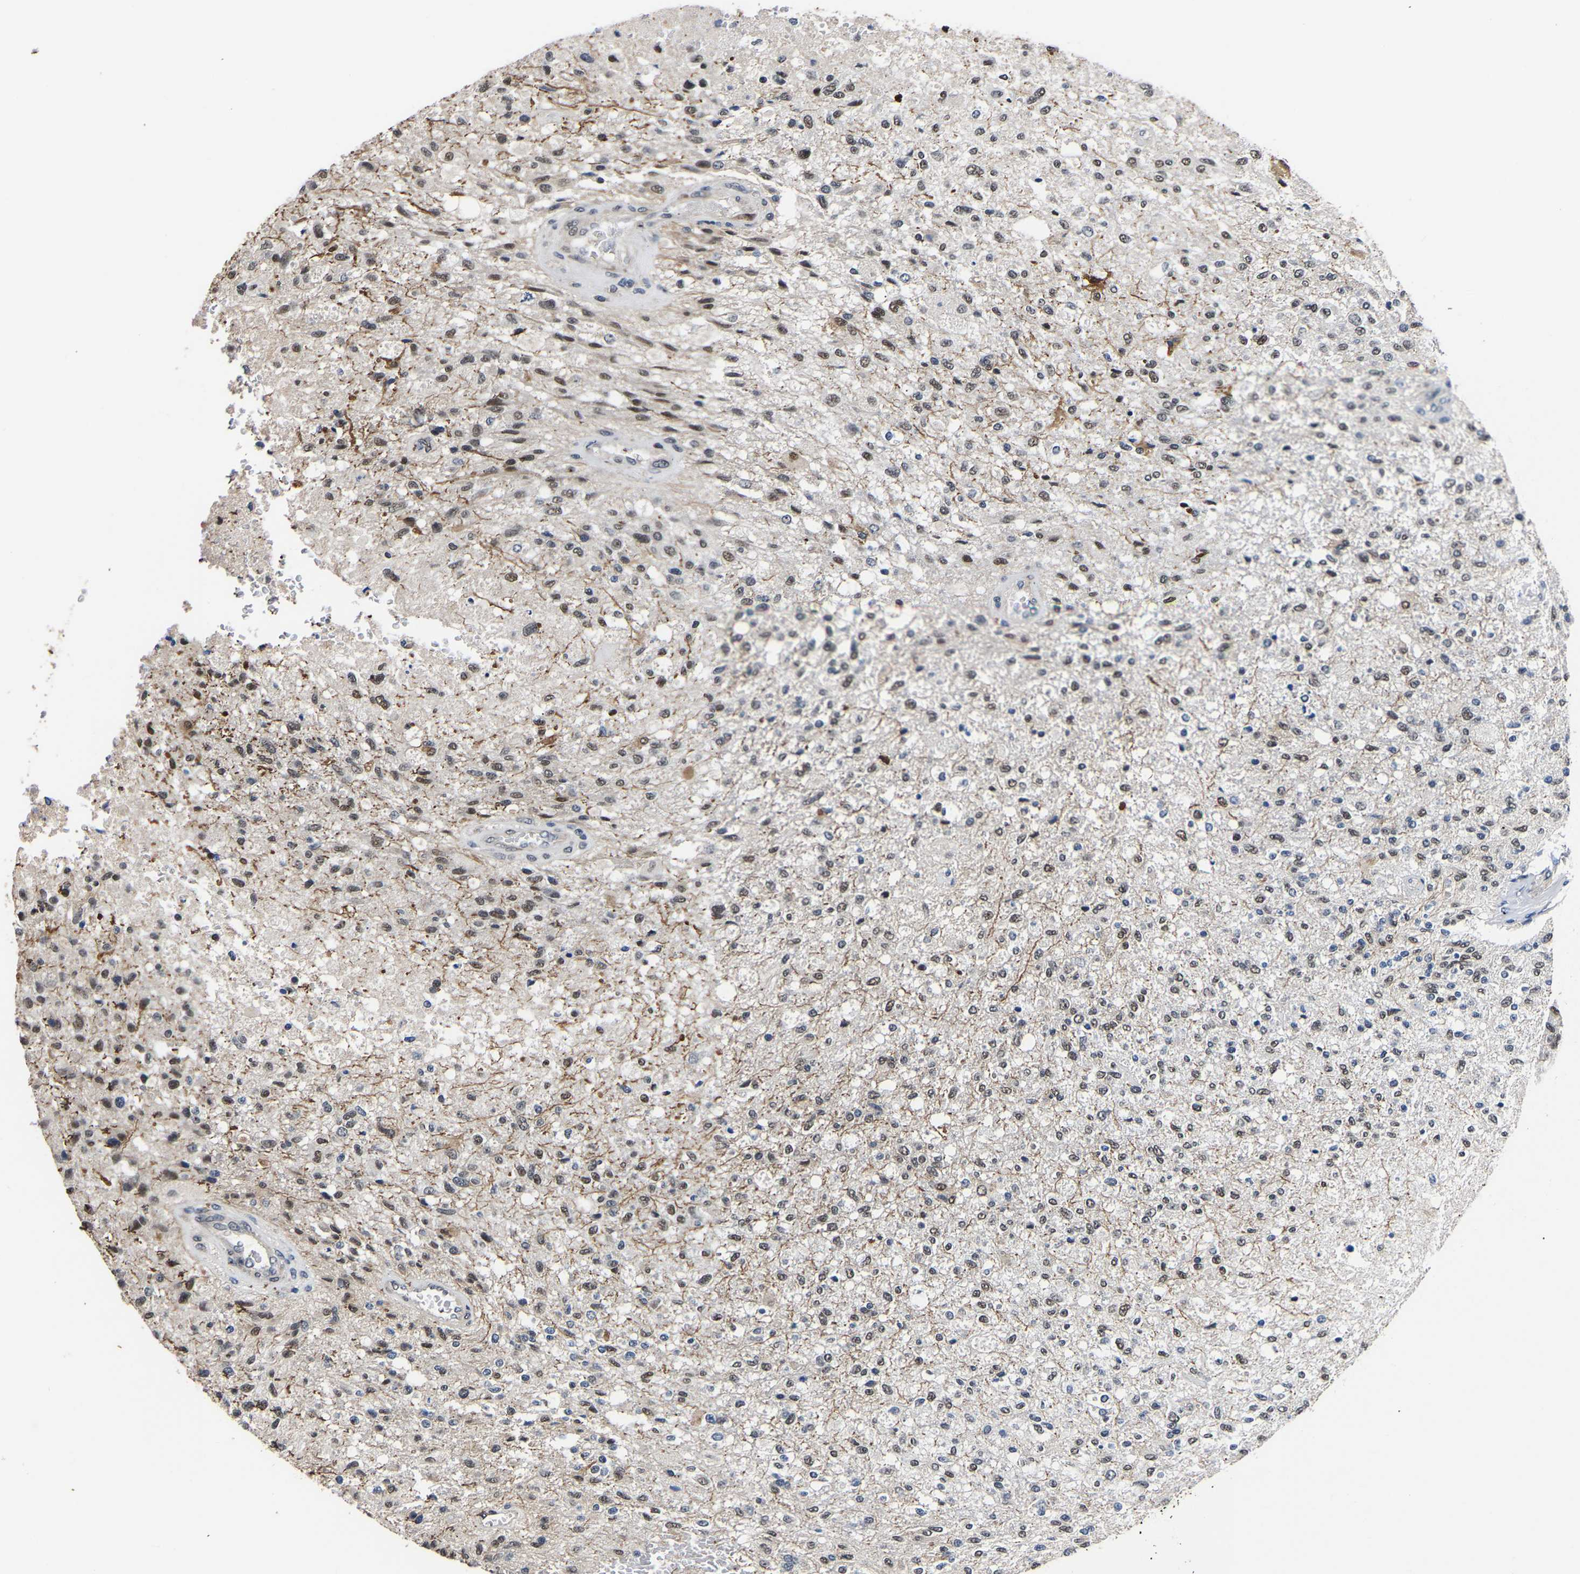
{"staining": {"intensity": "weak", "quantity": "25%-75%", "location": "nuclear"}, "tissue": "glioma", "cell_type": "Tumor cells", "image_type": "cancer", "snomed": [{"axis": "morphology", "description": "Normal tissue, NOS"}, {"axis": "morphology", "description": "Glioma, malignant, High grade"}, {"axis": "topography", "description": "Cerebral cortex"}], "caption": "Glioma was stained to show a protein in brown. There is low levels of weak nuclear expression in approximately 25%-75% of tumor cells.", "gene": "METTL16", "patient": {"sex": "male", "age": 77}}